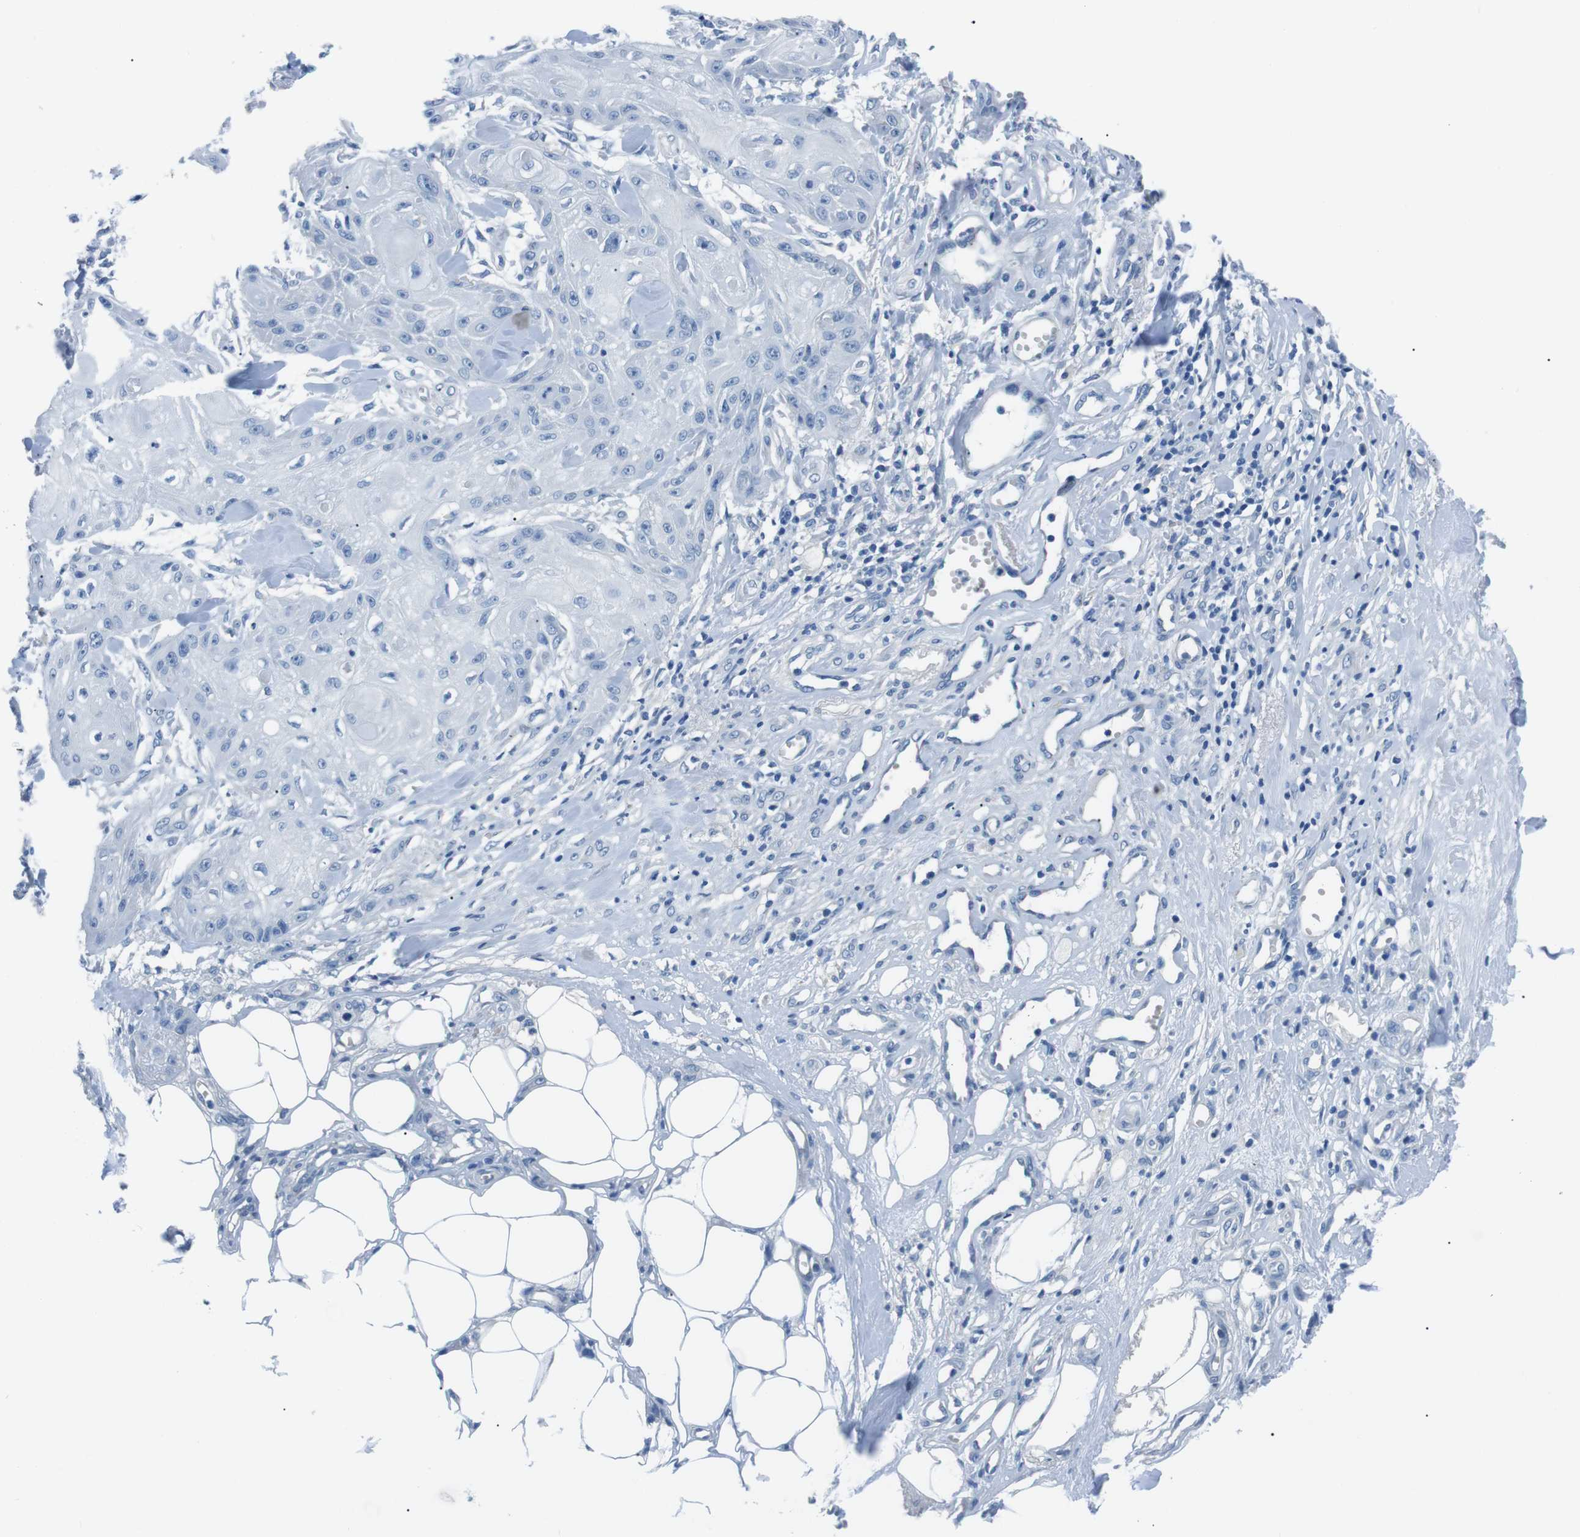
{"staining": {"intensity": "negative", "quantity": "none", "location": "none"}, "tissue": "skin cancer", "cell_type": "Tumor cells", "image_type": "cancer", "snomed": [{"axis": "morphology", "description": "Squamous cell carcinoma, NOS"}, {"axis": "topography", "description": "Skin"}], "caption": "Immunohistochemistry of squamous cell carcinoma (skin) exhibits no staining in tumor cells.", "gene": "MUC2", "patient": {"sex": "male", "age": 74}}